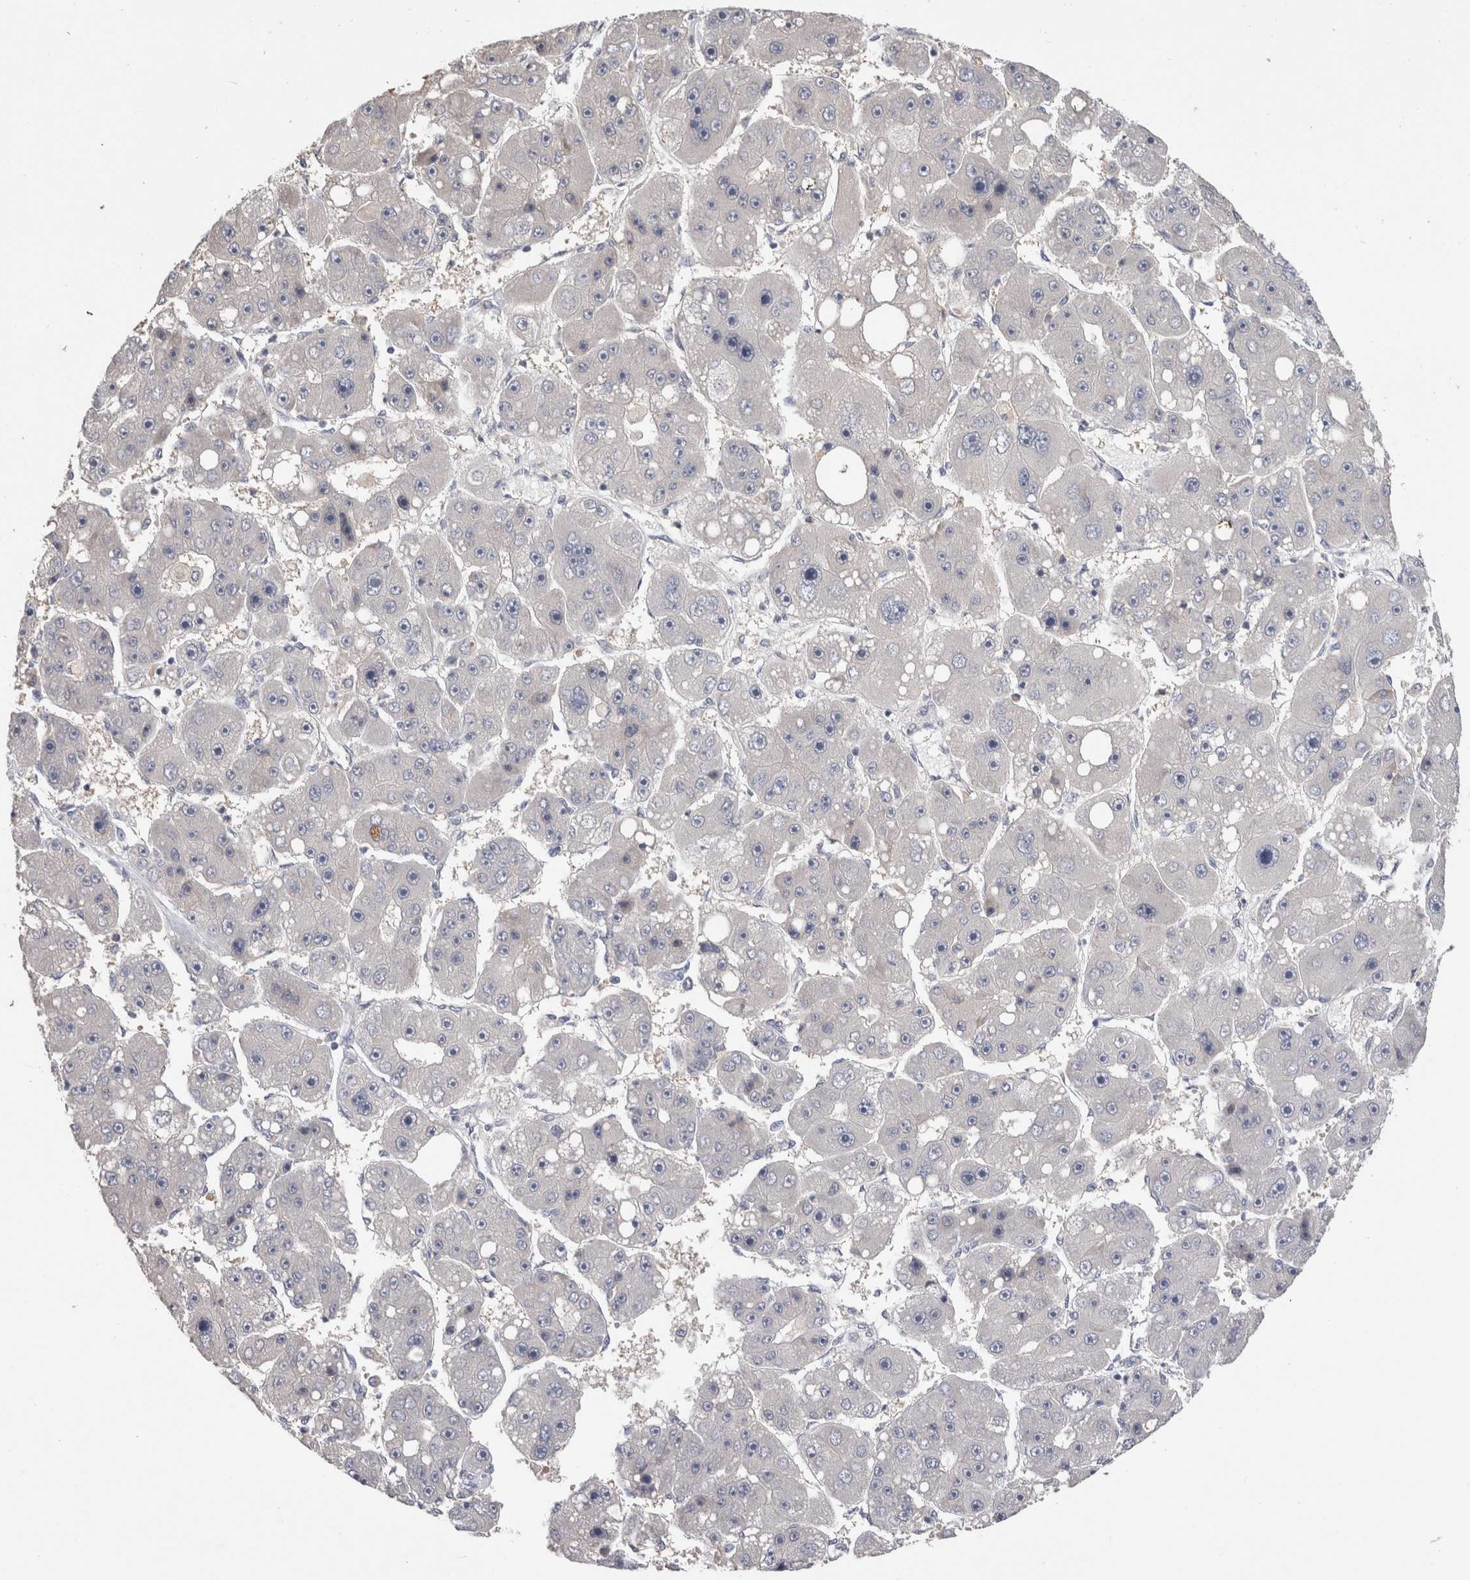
{"staining": {"intensity": "negative", "quantity": "none", "location": "none"}, "tissue": "liver cancer", "cell_type": "Tumor cells", "image_type": "cancer", "snomed": [{"axis": "morphology", "description": "Carcinoma, Hepatocellular, NOS"}, {"axis": "topography", "description": "Liver"}], "caption": "IHC of liver hepatocellular carcinoma exhibits no expression in tumor cells.", "gene": "CRYBG1", "patient": {"sex": "female", "age": 61}}